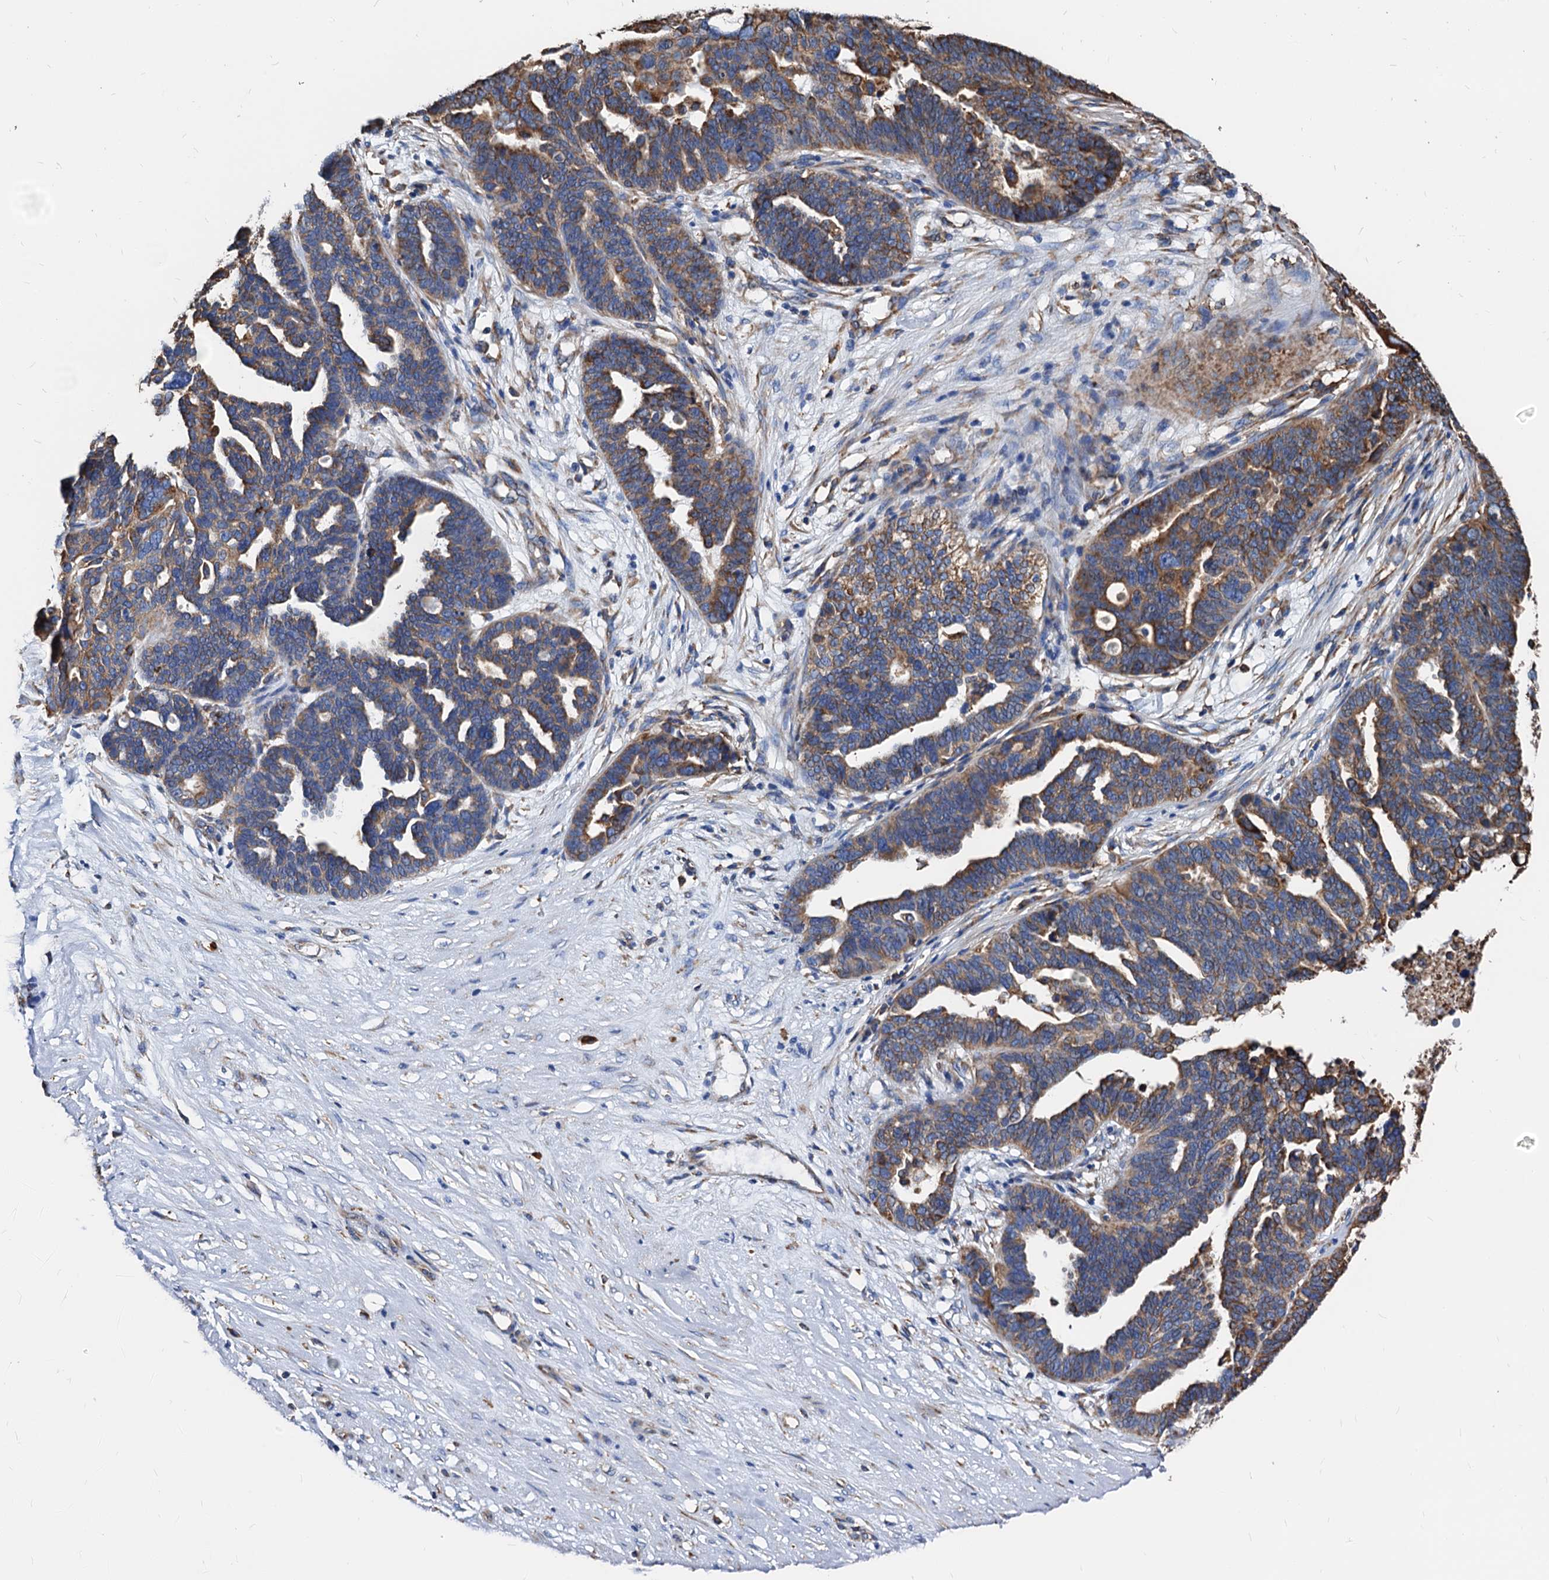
{"staining": {"intensity": "moderate", "quantity": "25%-75%", "location": "cytoplasmic/membranous"}, "tissue": "ovarian cancer", "cell_type": "Tumor cells", "image_type": "cancer", "snomed": [{"axis": "morphology", "description": "Cystadenocarcinoma, serous, NOS"}, {"axis": "topography", "description": "Ovary"}], "caption": "The micrograph demonstrates a brown stain indicating the presence of a protein in the cytoplasmic/membranous of tumor cells in serous cystadenocarcinoma (ovarian).", "gene": "HSPA5", "patient": {"sex": "female", "age": 59}}